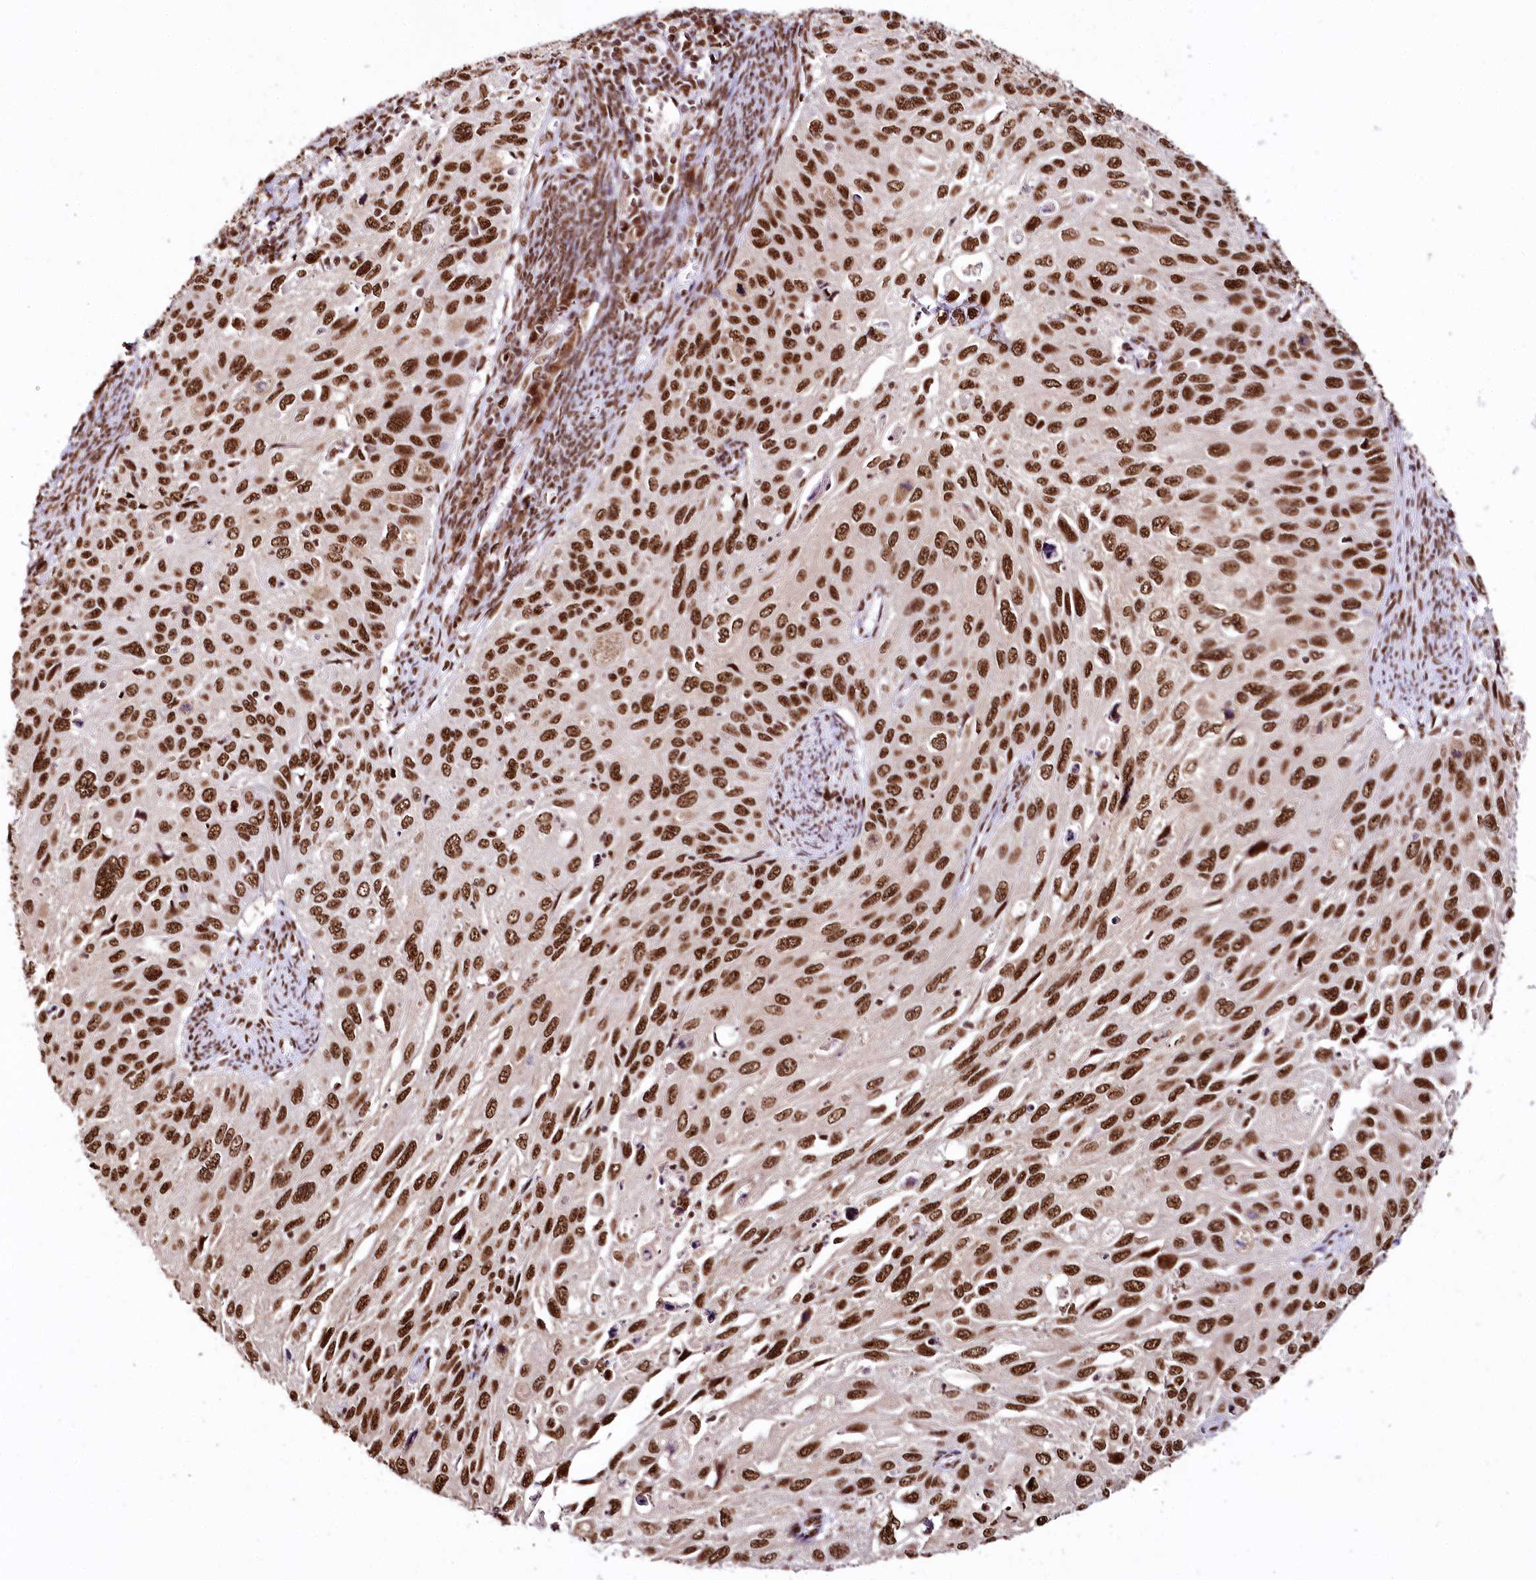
{"staining": {"intensity": "strong", "quantity": ">75%", "location": "nuclear"}, "tissue": "cervical cancer", "cell_type": "Tumor cells", "image_type": "cancer", "snomed": [{"axis": "morphology", "description": "Squamous cell carcinoma, NOS"}, {"axis": "topography", "description": "Cervix"}], "caption": "An image of human cervical cancer (squamous cell carcinoma) stained for a protein reveals strong nuclear brown staining in tumor cells.", "gene": "SMARCE1", "patient": {"sex": "female", "age": 70}}